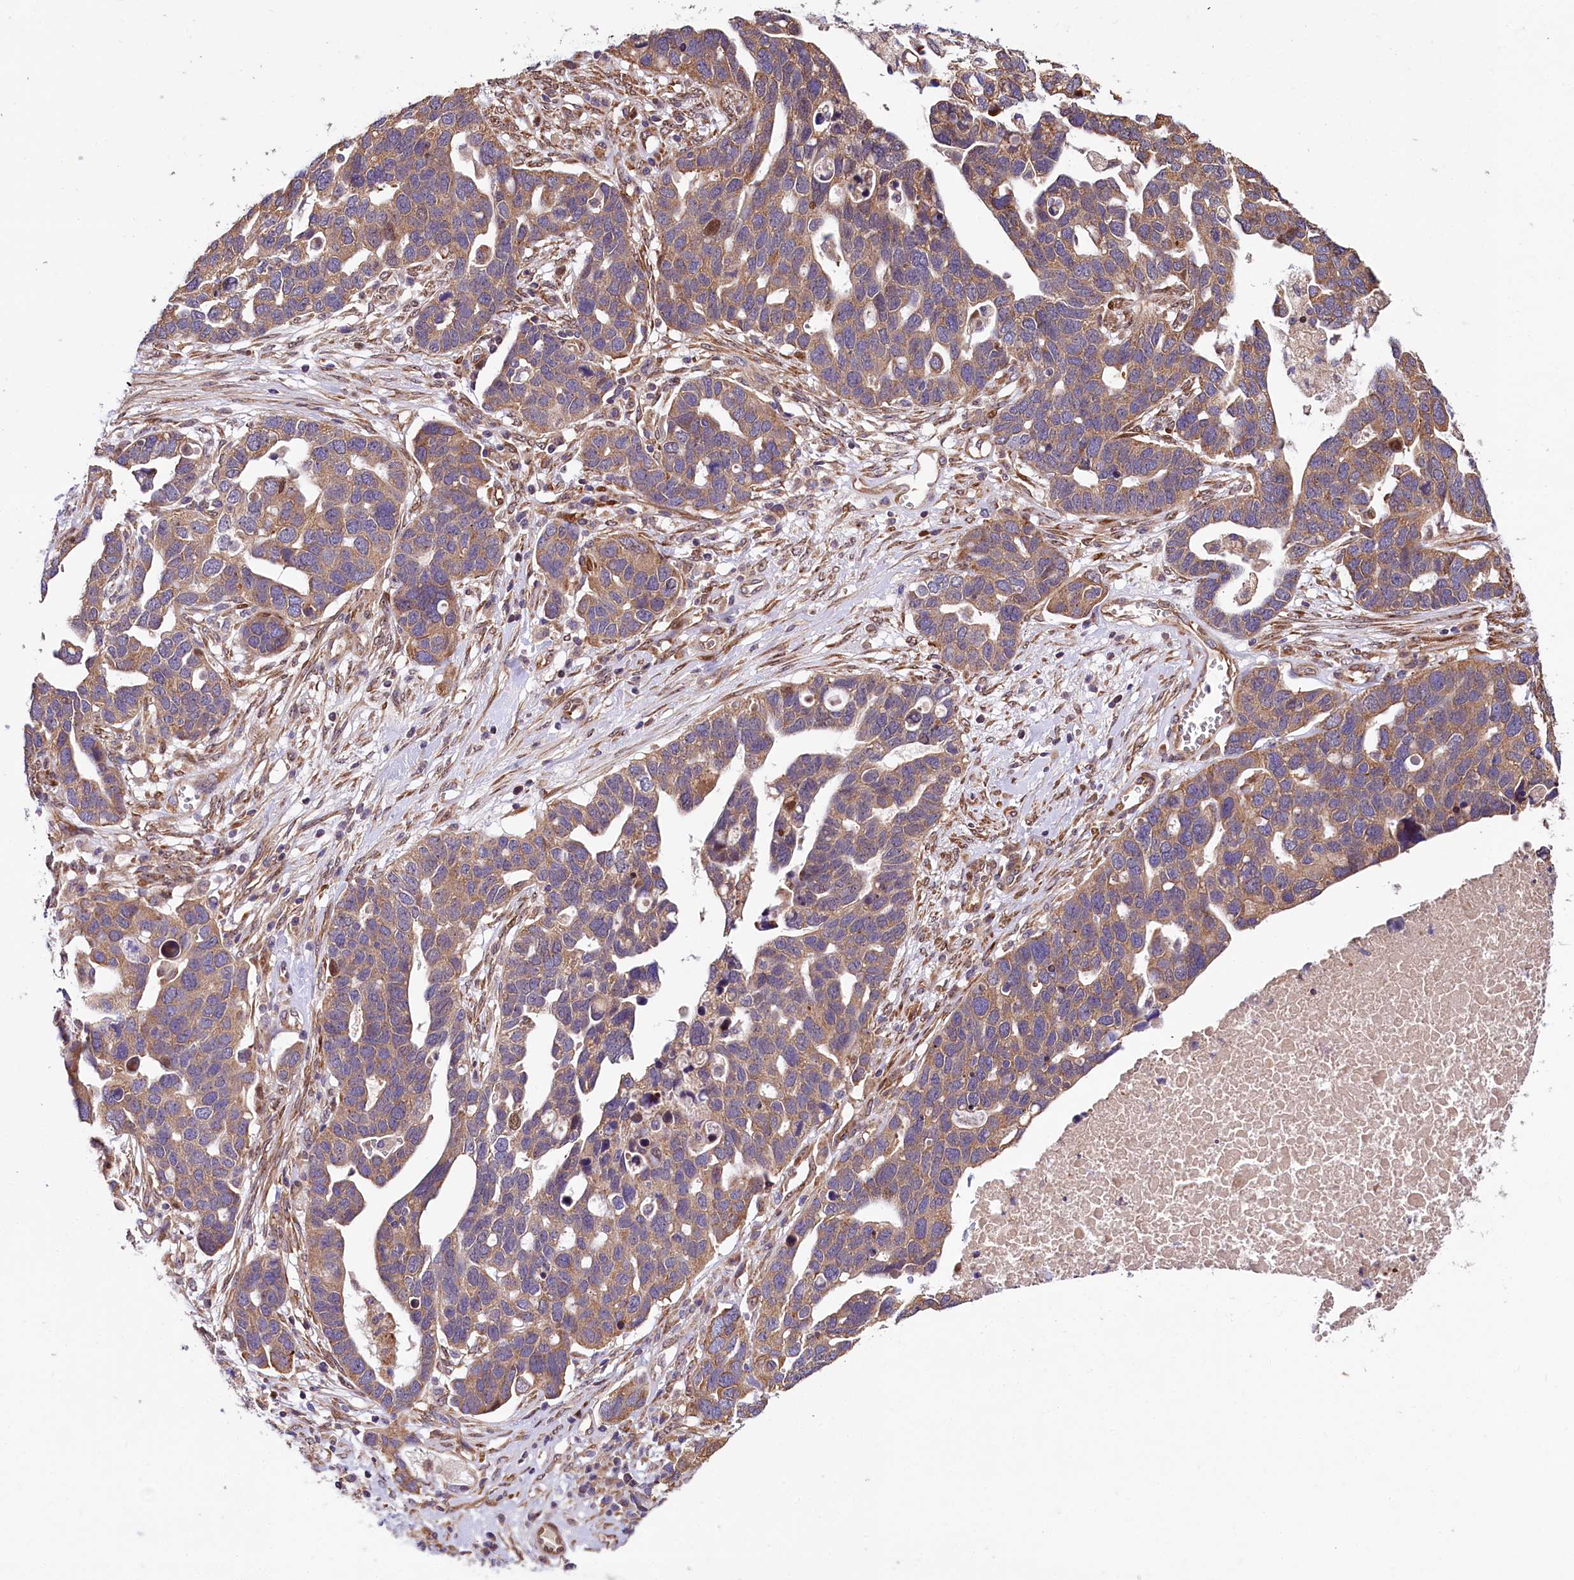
{"staining": {"intensity": "moderate", "quantity": ">75%", "location": "cytoplasmic/membranous,nuclear"}, "tissue": "ovarian cancer", "cell_type": "Tumor cells", "image_type": "cancer", "snomed": [{"axis": "morphology", "description": "Cystadenocarcinoma, serous, NOS"}, {"axis": "topography", "description": "Ovary"}], "caption": "Protein analysis of ovarian serous cystadenocarcinoma tissue reveals moderate cytoplasmic/membranous and nuclear staining in about >75% of tumor cells.", "gene": "PDZRN3", "patient": {"sex": "female", "age": 54}}